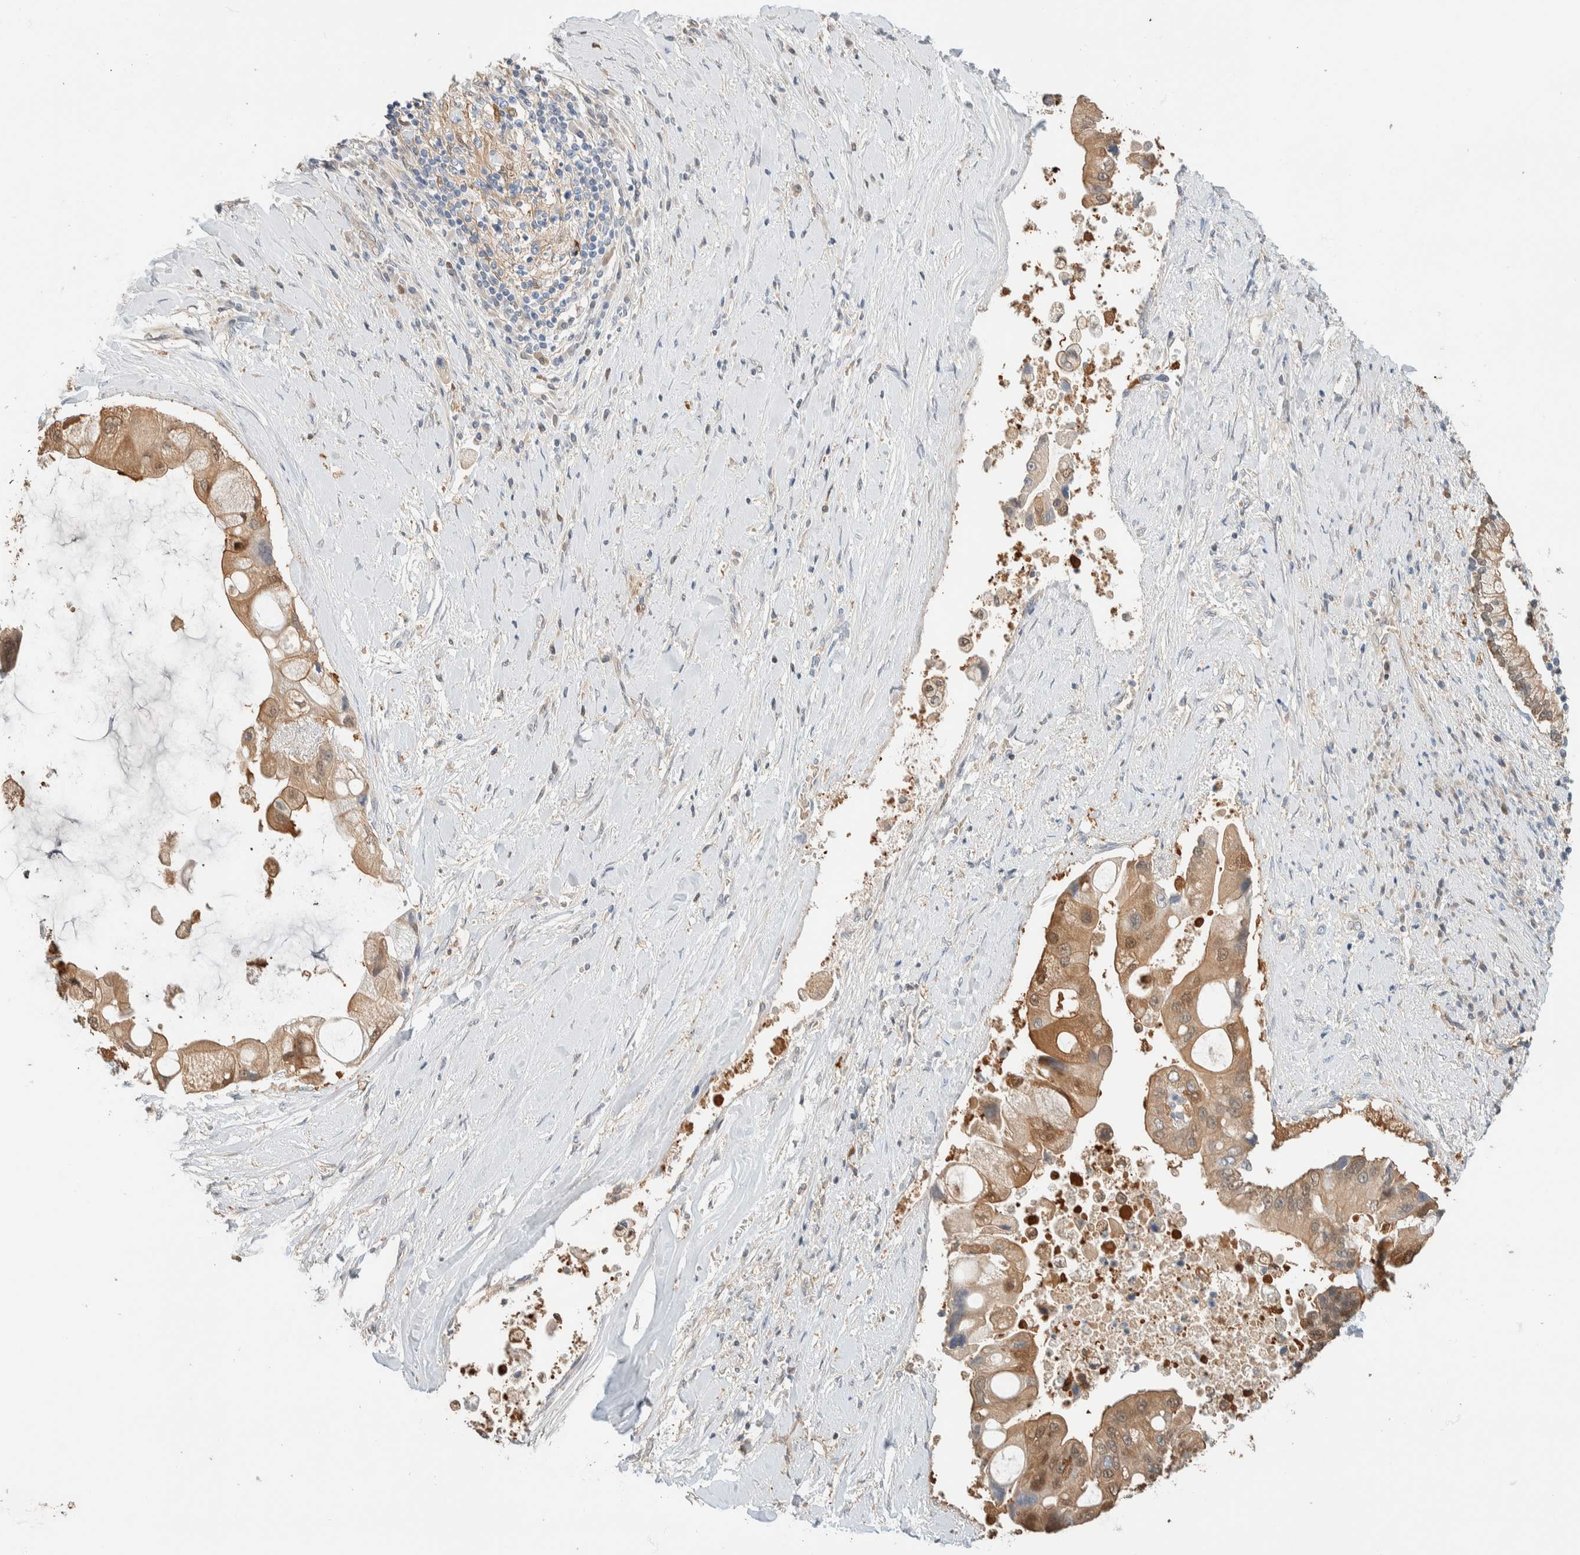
{"staining": {"intensity": "moderate", "quantity": ">75%", "location": "cytoplasmic/membranous,nuclear"}, "tissue": "liver cancer", "cell_type": "Tumor cells", "image_type": "cancer", "snomed": [{"axis": "morphology", "description": "Cholangiocarcinoma"}, {"axis": "topography", "description": "Liver"}], "caption": "Immunohistochemistry (IHC) (DAB) staining of liver cancer reveals moderate cytoplasmic/membranous and nuclear protein staining in about >75% of tumor cells.", "gene": "SETD4", "patient": {"sex": "male", "age": 50}}